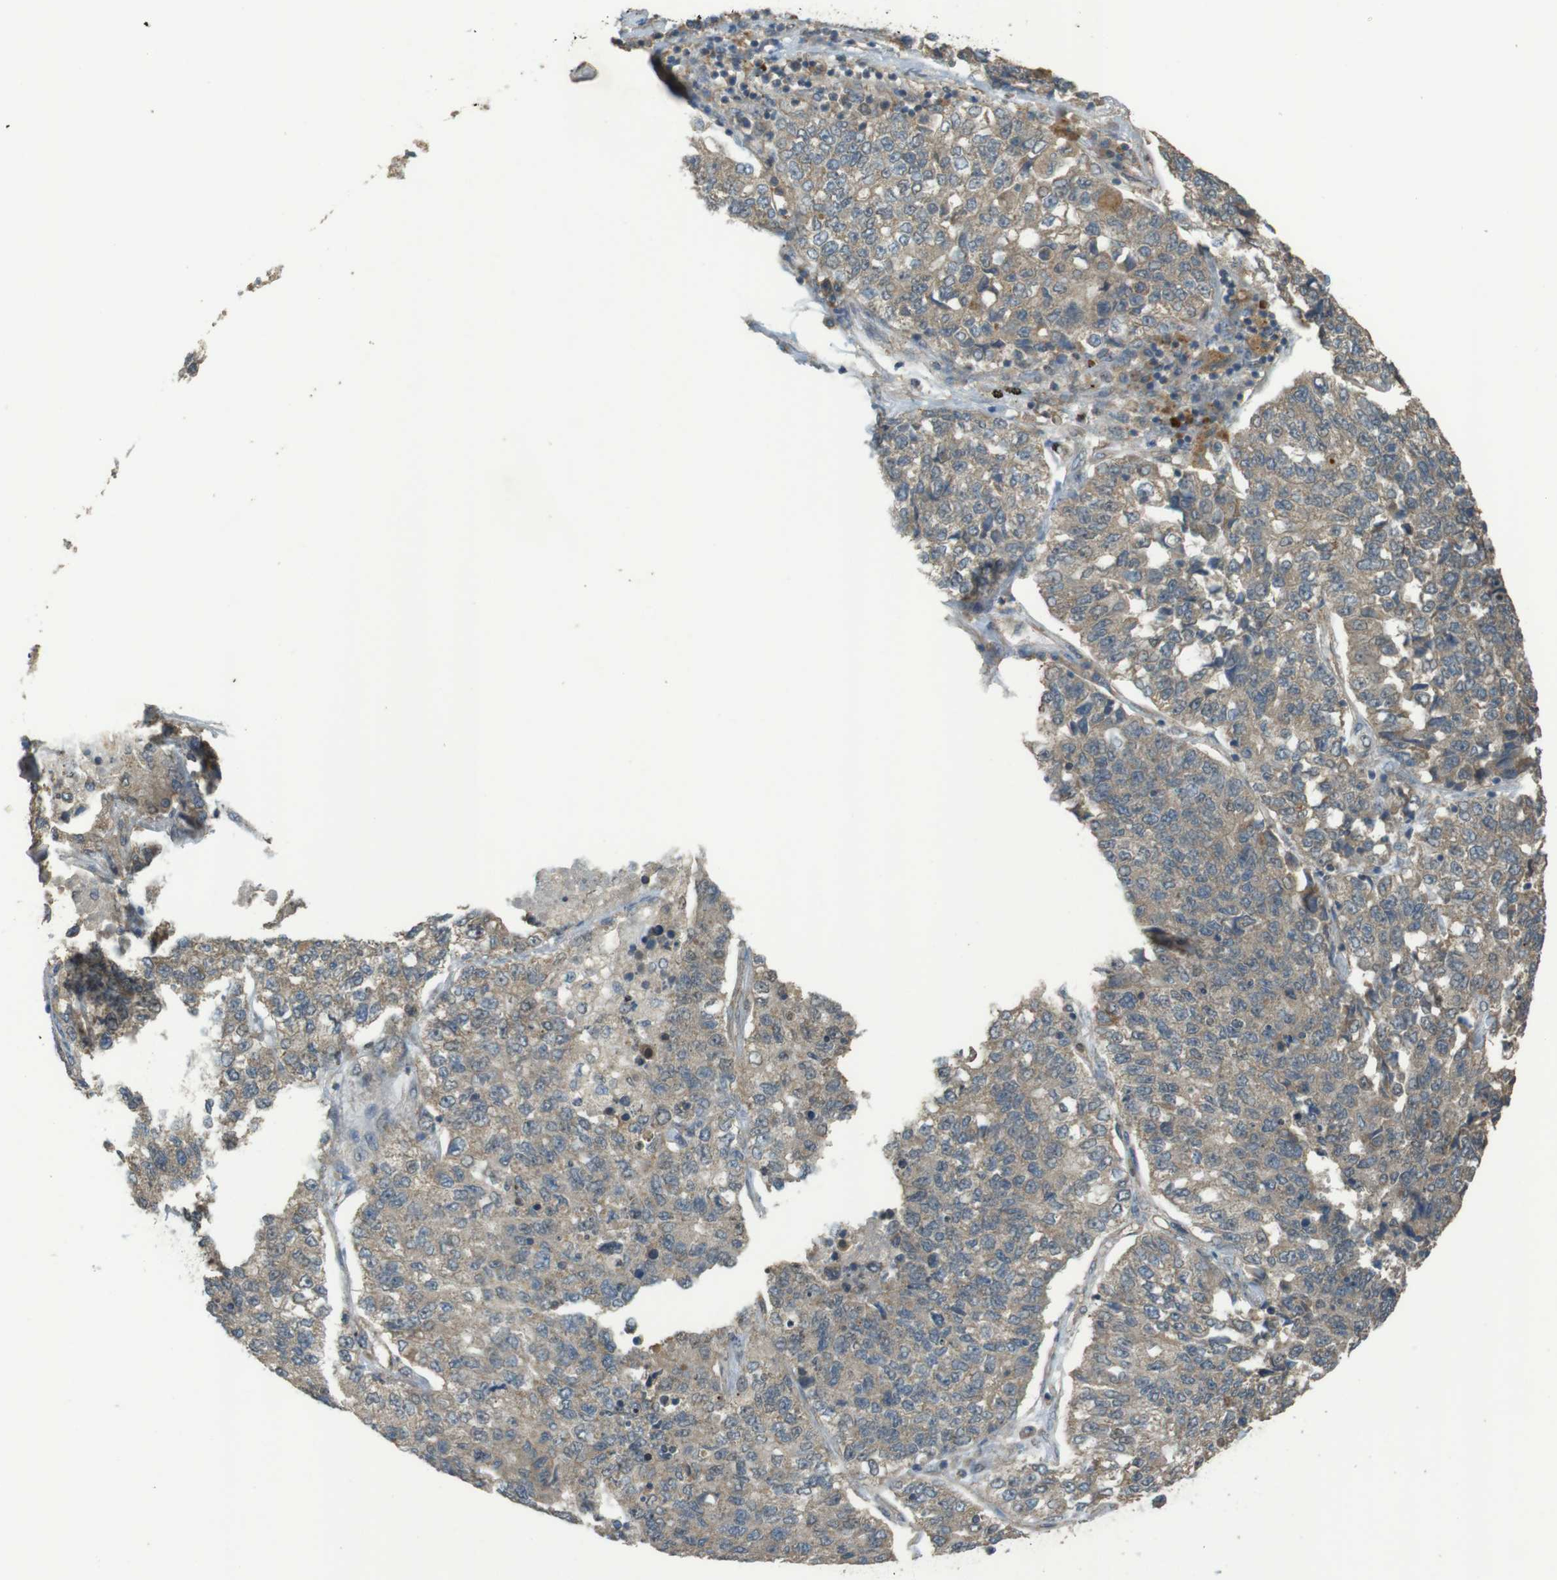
{"staining": {"intensity": "weak", "quantity": ">75%", "location": "cytoplasmic/membranous"}, "tissue": "lung cancer", "cell_type": "Tumor cells", "image_type": "cancer", "snomed": [{"axis": "morphology", "description": "Adenocarcinoma, NOS"}, {"axis": "topography", "description": "Lung"}], "caption": "Immunohistochemical staining of adenocarcinoma (lung) exhibits weak cytoplasmic/membranous protein positivity in about >75% of tumor cells.", "gene": "ZDHHC20", "patient": {"sex": "male", "age": 49}}